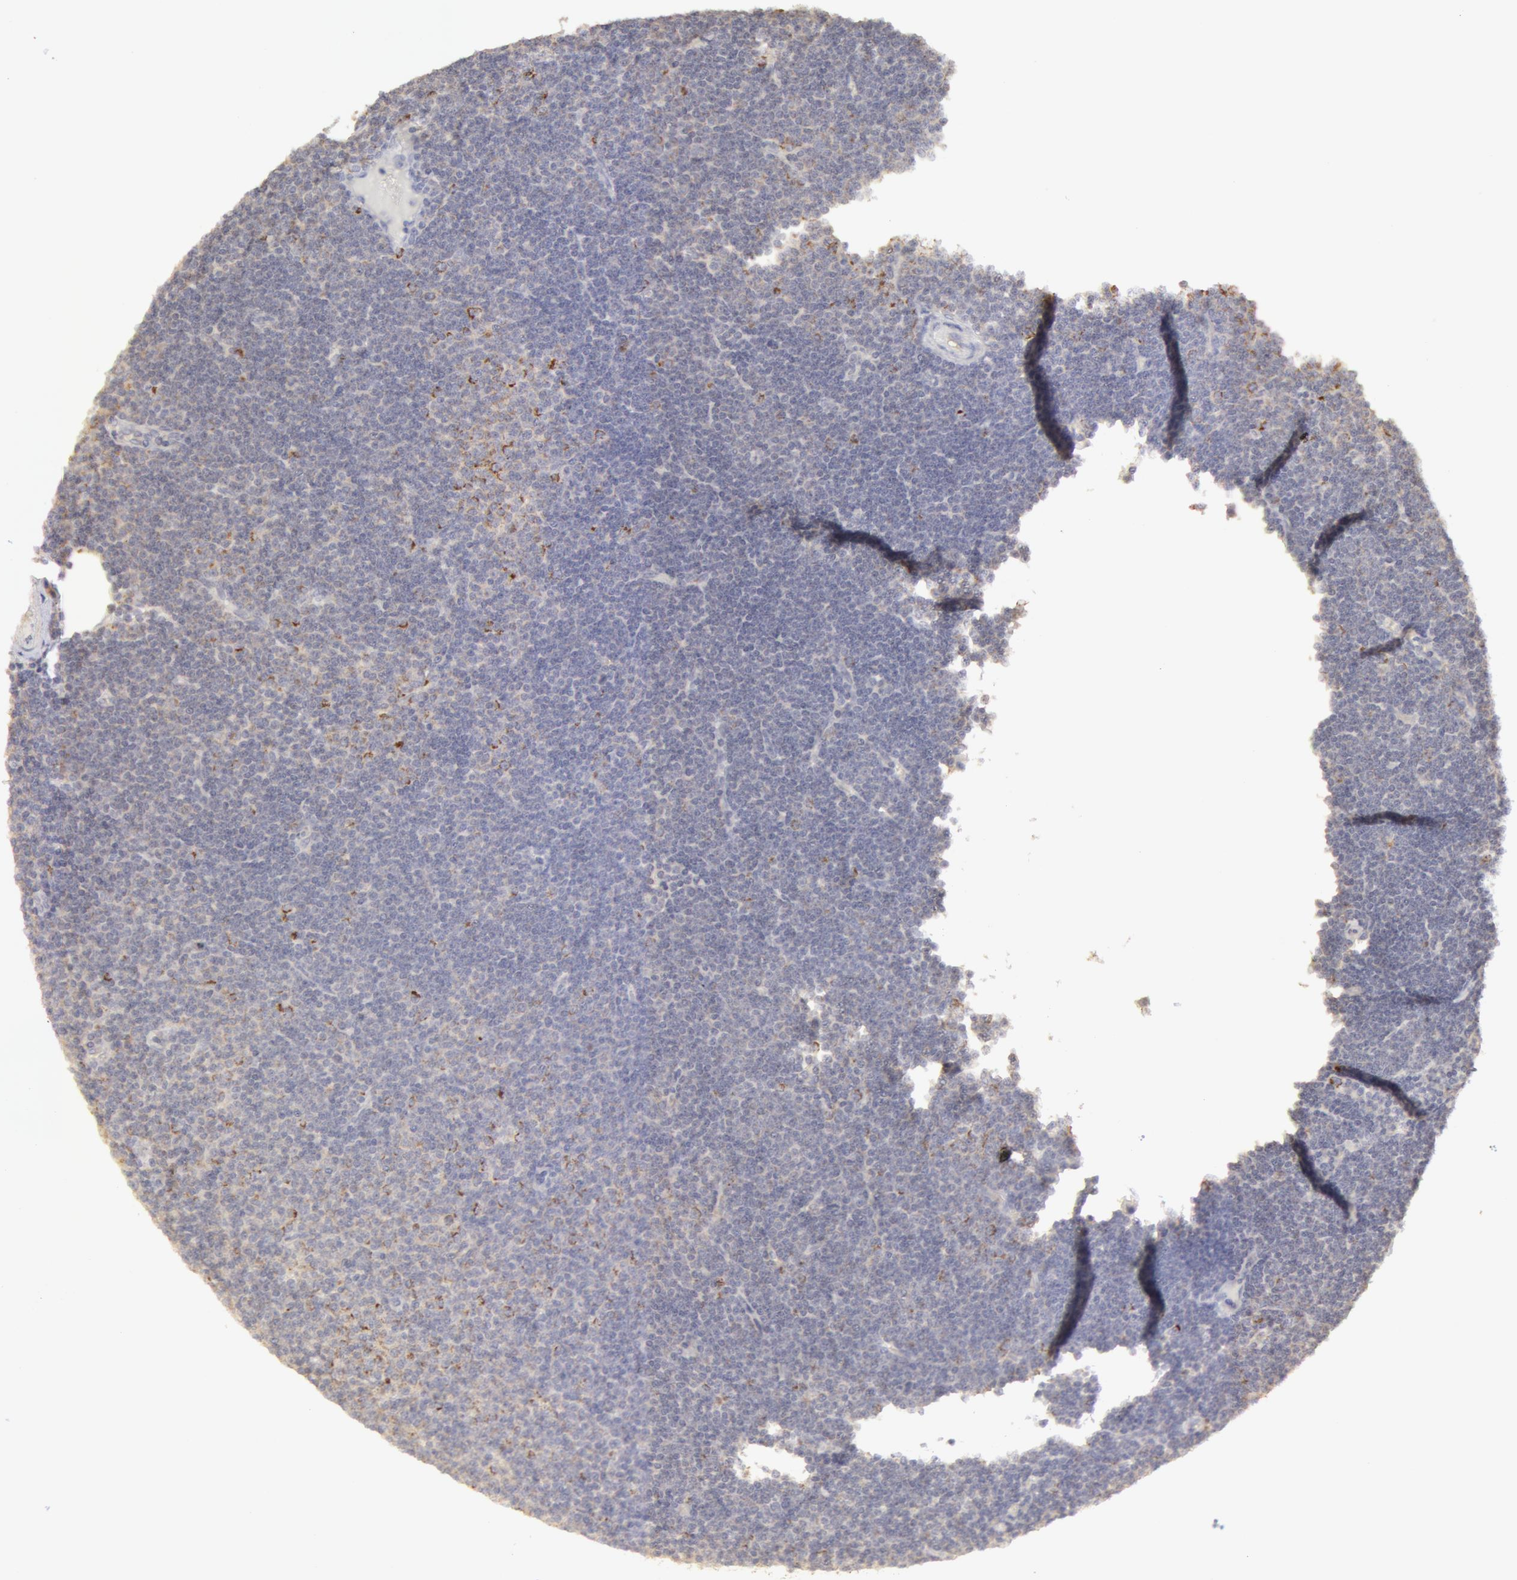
{"staining": {"intensity": "negative", "quantity": "none", "location": "none"}, "tissue": "lymphoma", "cell_type": "Tumor cells", "image_type": "cancer", "snomed": [{"axis": "morphology", "description": "Malignant lymphoma, non-Hodgkin's type, Low grade"}, {"axis": "topography", "description": "Lymph node"}], "caption": "The immunohistochemistry histopathology image has no significant expression in tumor cells of malignant lymphoma, non-Hodgkin's type (low-grade) tissue.", "gene": "ADPRH", "patient": {"sex": "male", "age": 57}}